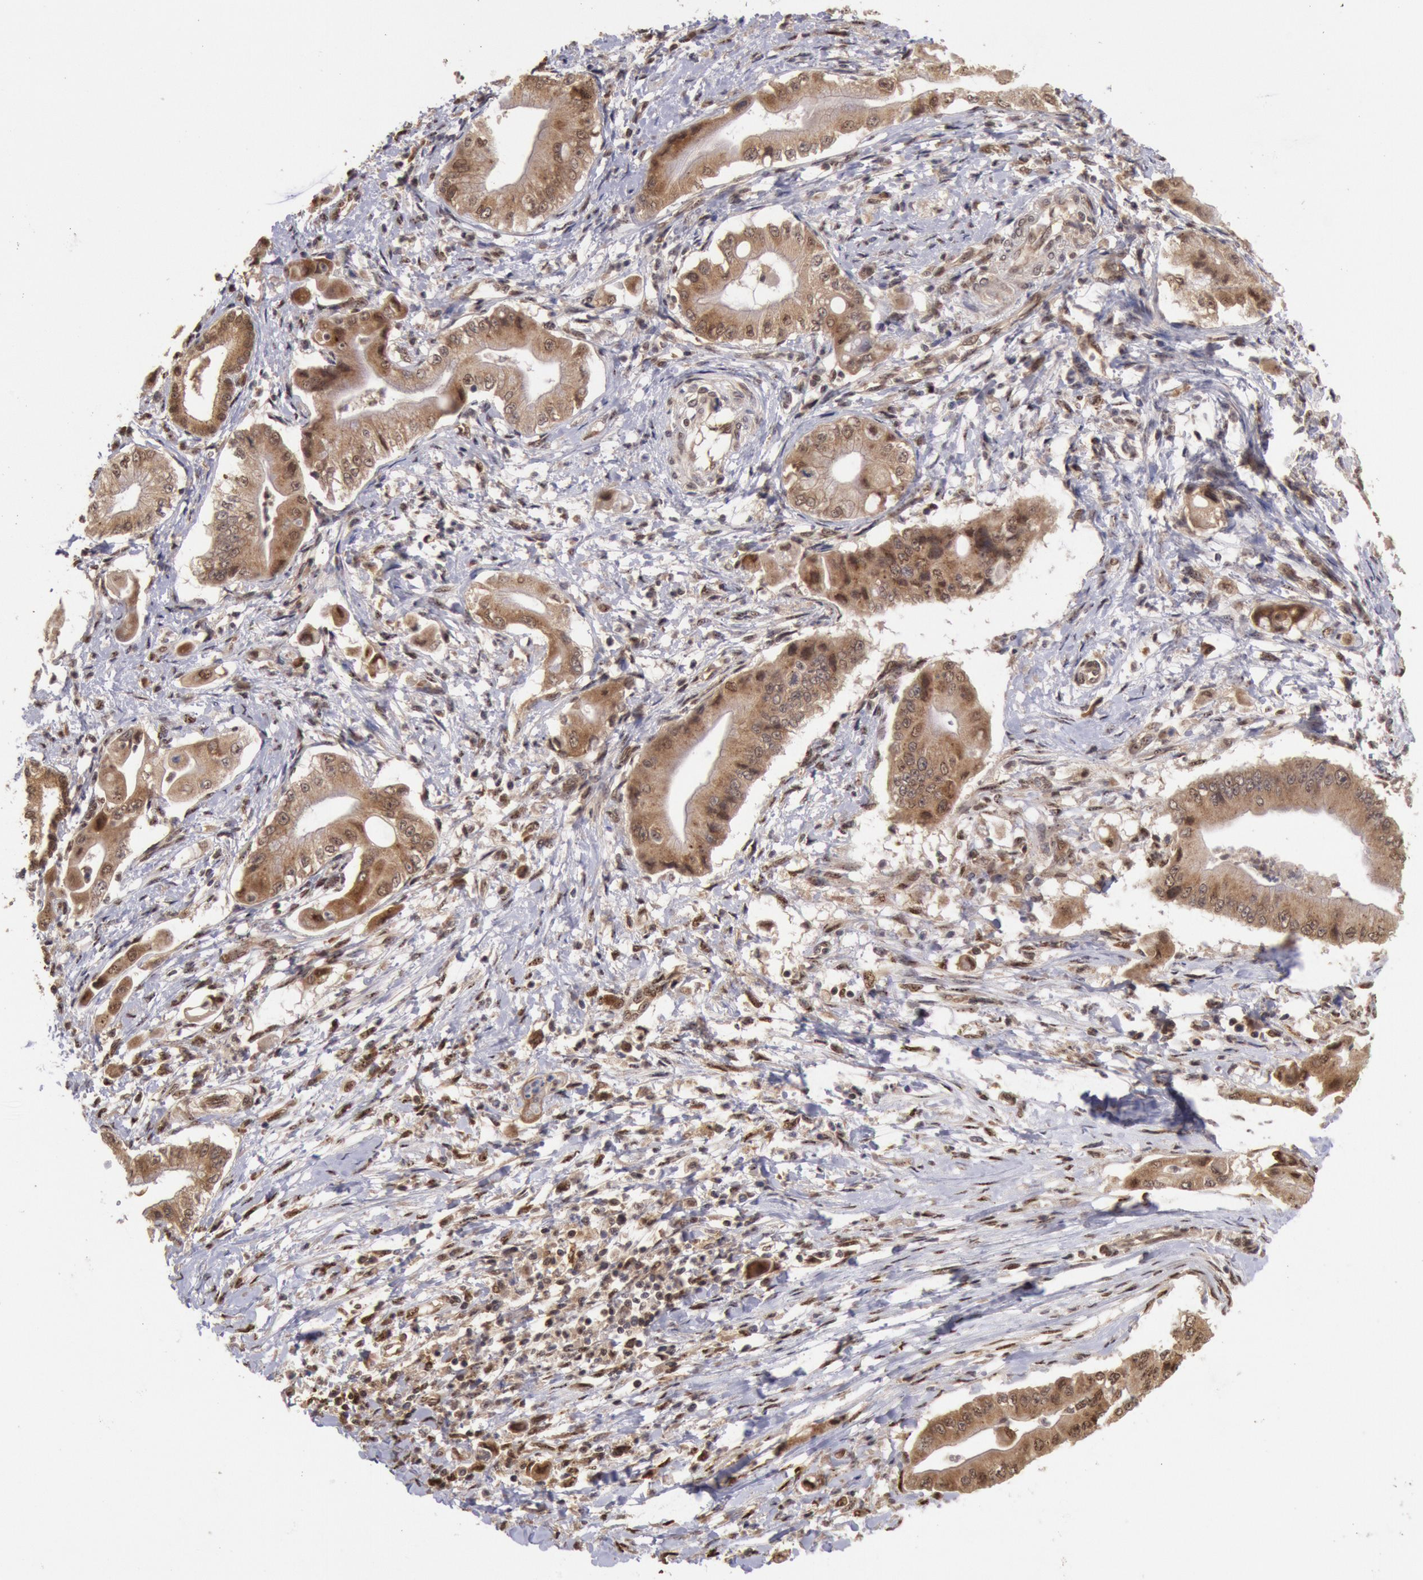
{"staining": {"intensity": "moderate", "quantity": ">75%", "location": "cytoplasmic/membranous"}, "tissue": "pancreatic cancer", "cell_type": "Tumor cells", "image_type": "cancer", "snomed": [{"axis": "morphology", "description": "Adenocarcinoma, NOS"}, {"axis": "topography", "description": "Pancreas"}], "caption": "High-power microscopy captured an immunohistochemistry histopathology image of pancreatic cancer (adenocarcinoma), revealing moderate cytoplasmic/membranous positivity in about >75% of tumor cells.", "gene": "STX17", "patient": {"sex": "male", "age": 62}}